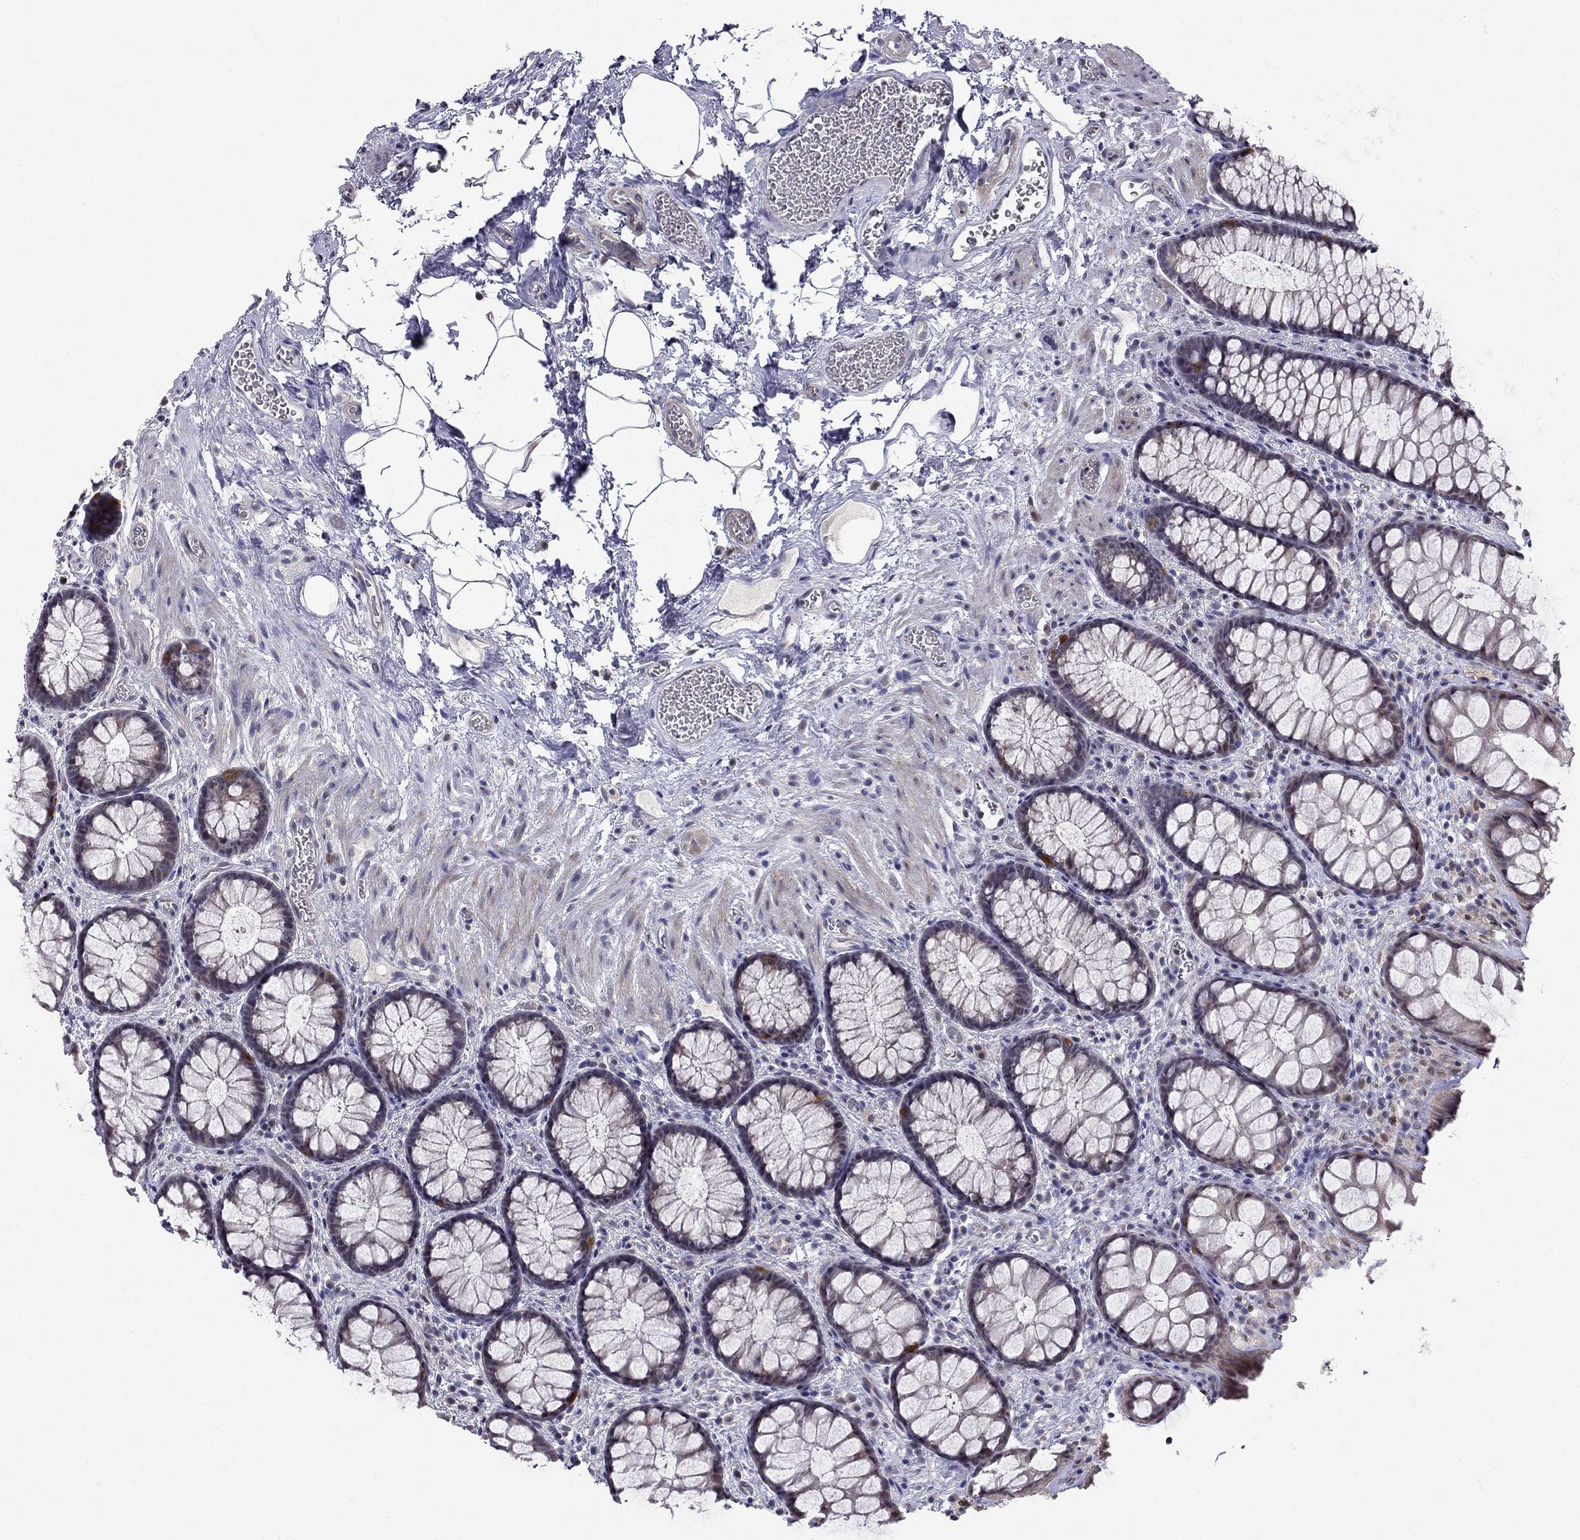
{"staining": {"intensity": "negative", "quantity": "none", "location": "none"}, "tissue": "rectum", "cell_type": "Glandular cells", "image_type": "normal", "snomed": [{"axis": "morphology", "description": "Normal tissue, NOS"}, {"axis": "topography", "description": "Rectum"}], "caption": "Protein analysis of unremarkable rectum demonstrates no significant staining in glandular cells. (Stains: DAB immunohistochemistry with hematoxylin counter stain, Microscopy: brightfield microscopy at high magnification).", "gene": "LRRC39", "patient": {"sex": "female", "age": 62}}